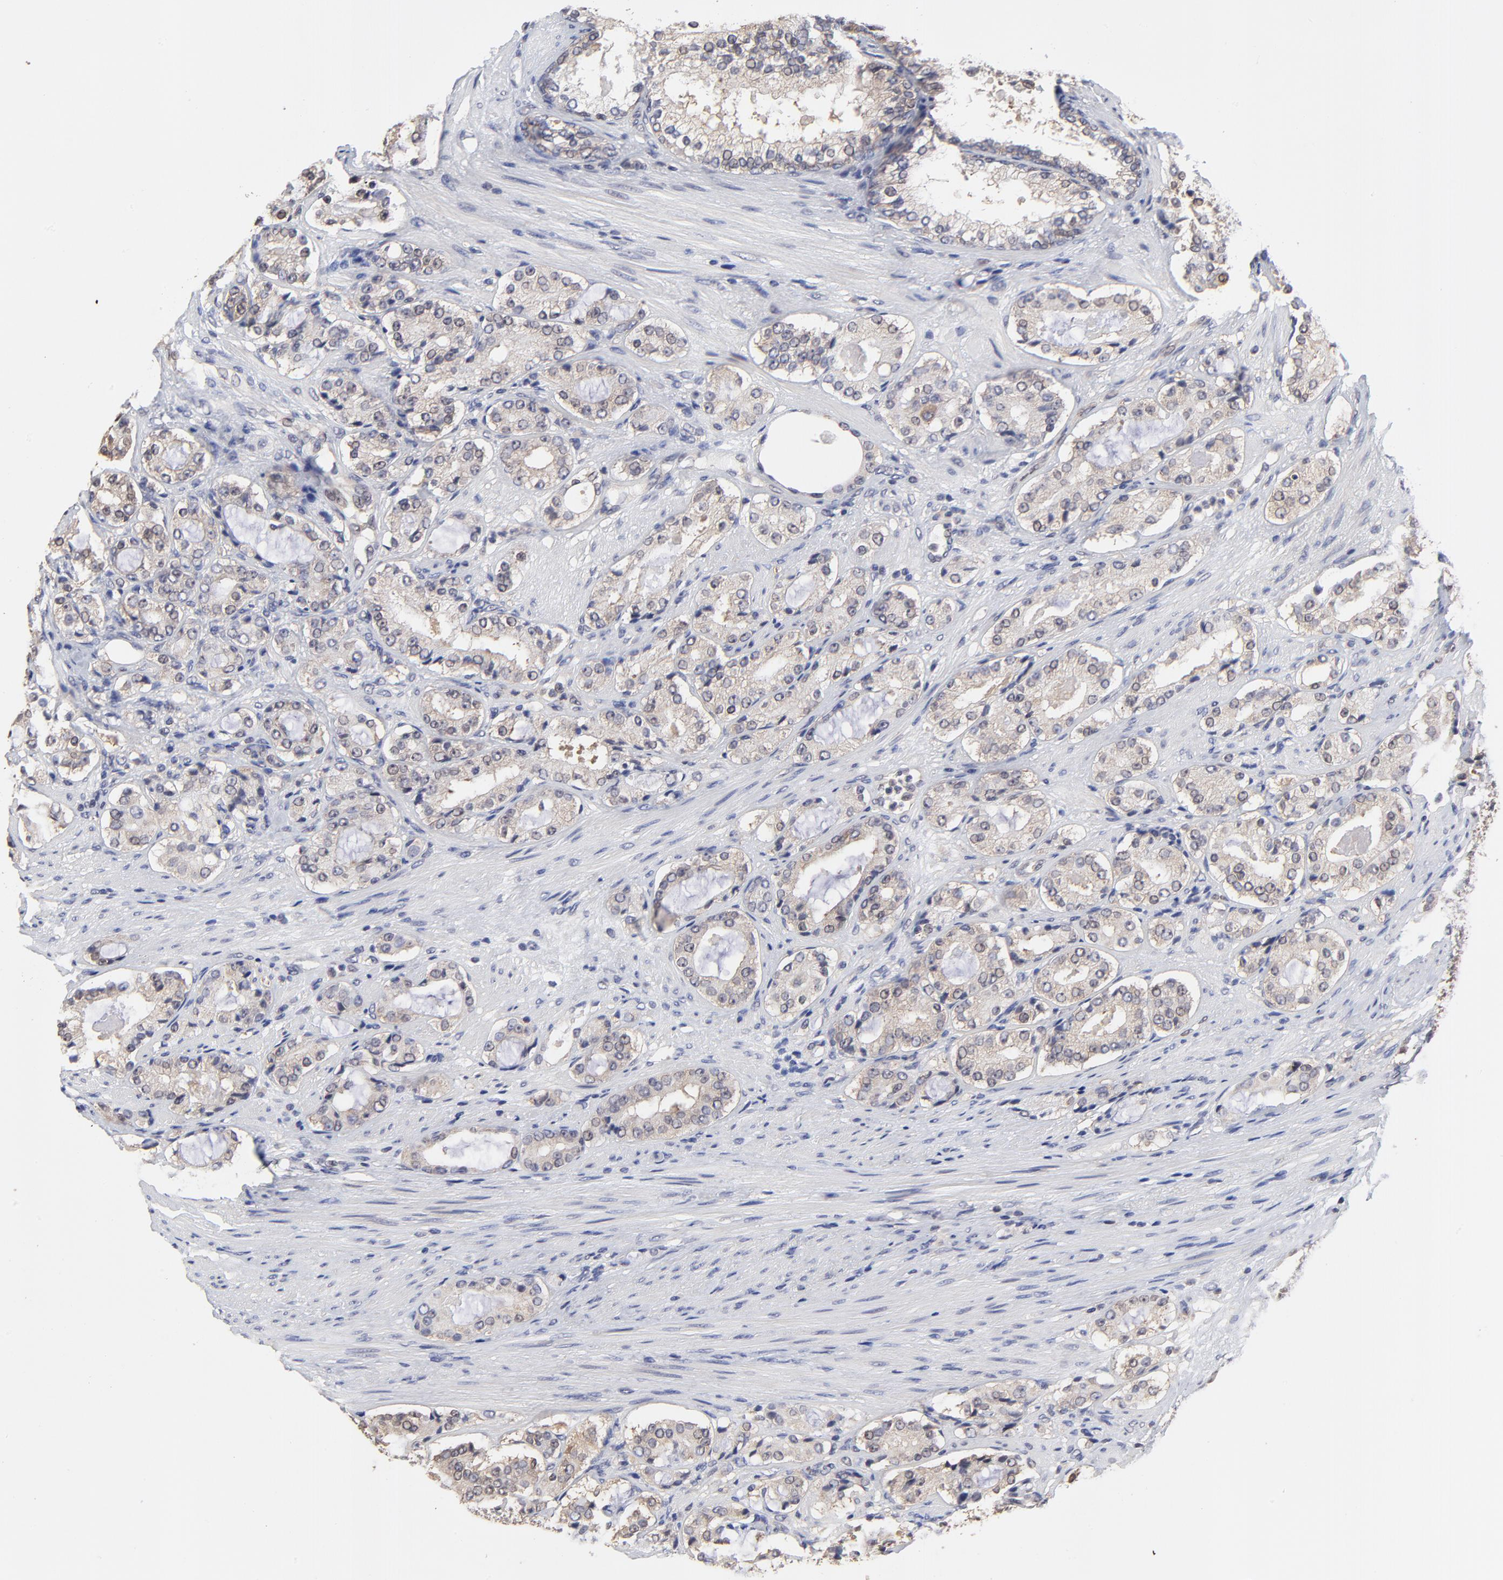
{"staining": {"intensity": "weak", "quantity": ">75%", "location": "cytoplasmic/membranous"}, "tissue": "prostate cancer", "cell_type": "Tumor cells", "image_type": "cancer", "snomed": [{"axis": "morphology", "description": "Adenocarcinoma, High grade"}, {"axis": "topography", "description": "Prostate"}], "caption": "Brown immunohistochemical staining in human prostate adenocarcinoma (high-grade) shows weak cytoplasmic/membranous staining in about >75% of tumor cells.", "gene": "CCT2", "patient": {"sex": "male", "age": 72}}